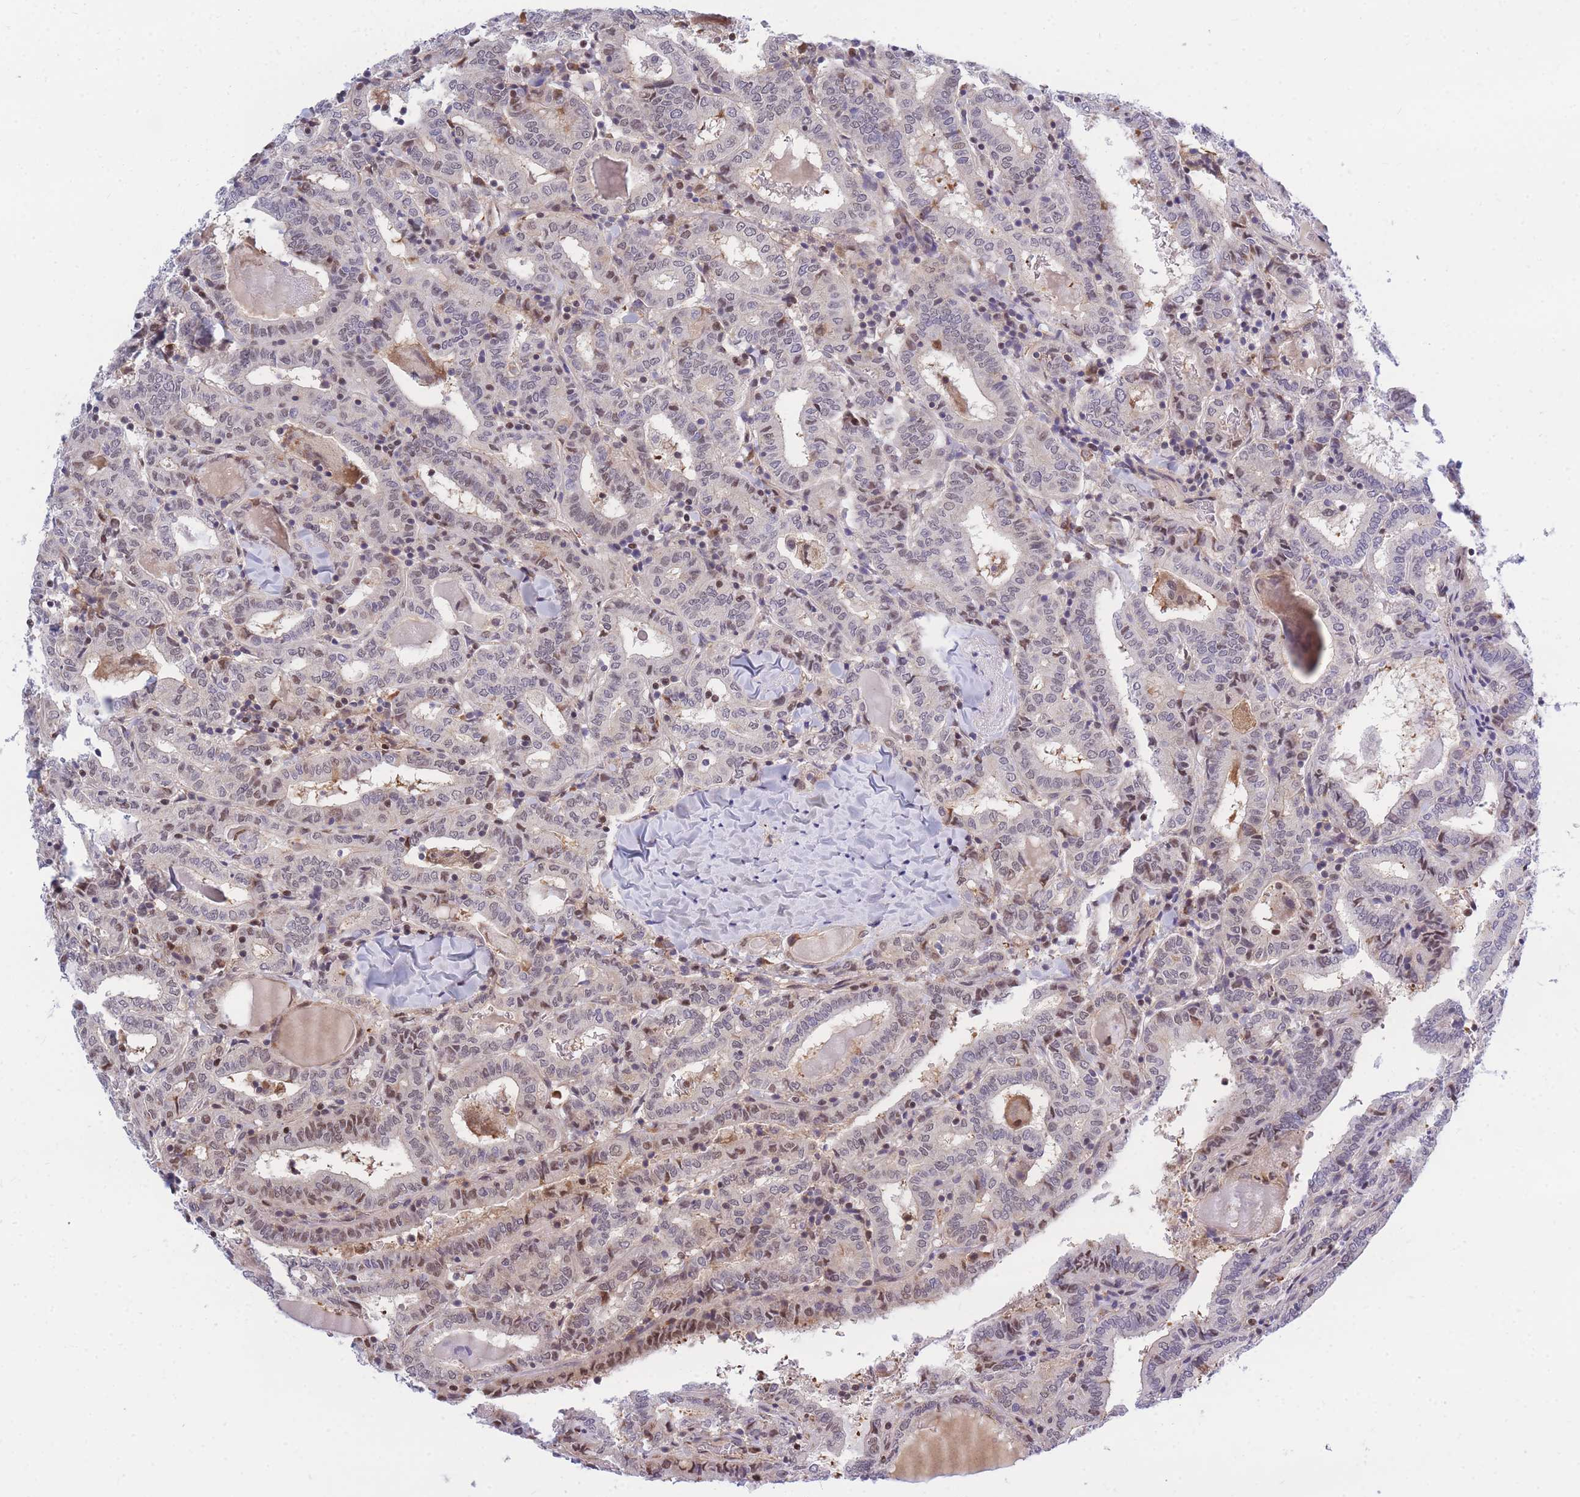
{"staining": {"intensity": "moderate", "quantity": "<25%", "location": "nuclear"}, "tissue": "thyroid cancer", "cell_type": "Tumor cells", "image_type": "cancer", "snomed": [{"axis": "morphology", "description": "Papillary adenocarcinoma, NOS"}, {"axis": "topography", "description": "Thyroid gland"}], "caption": "A histopathology image showing moderate nuclear expression in approximately <25% of tumor cells in thyroid papillary adenocarcinoma, as visualized by brown immunohistochemical staining.", "gene": "CRACD", "patient": {"sex": "female", "age": 72}}